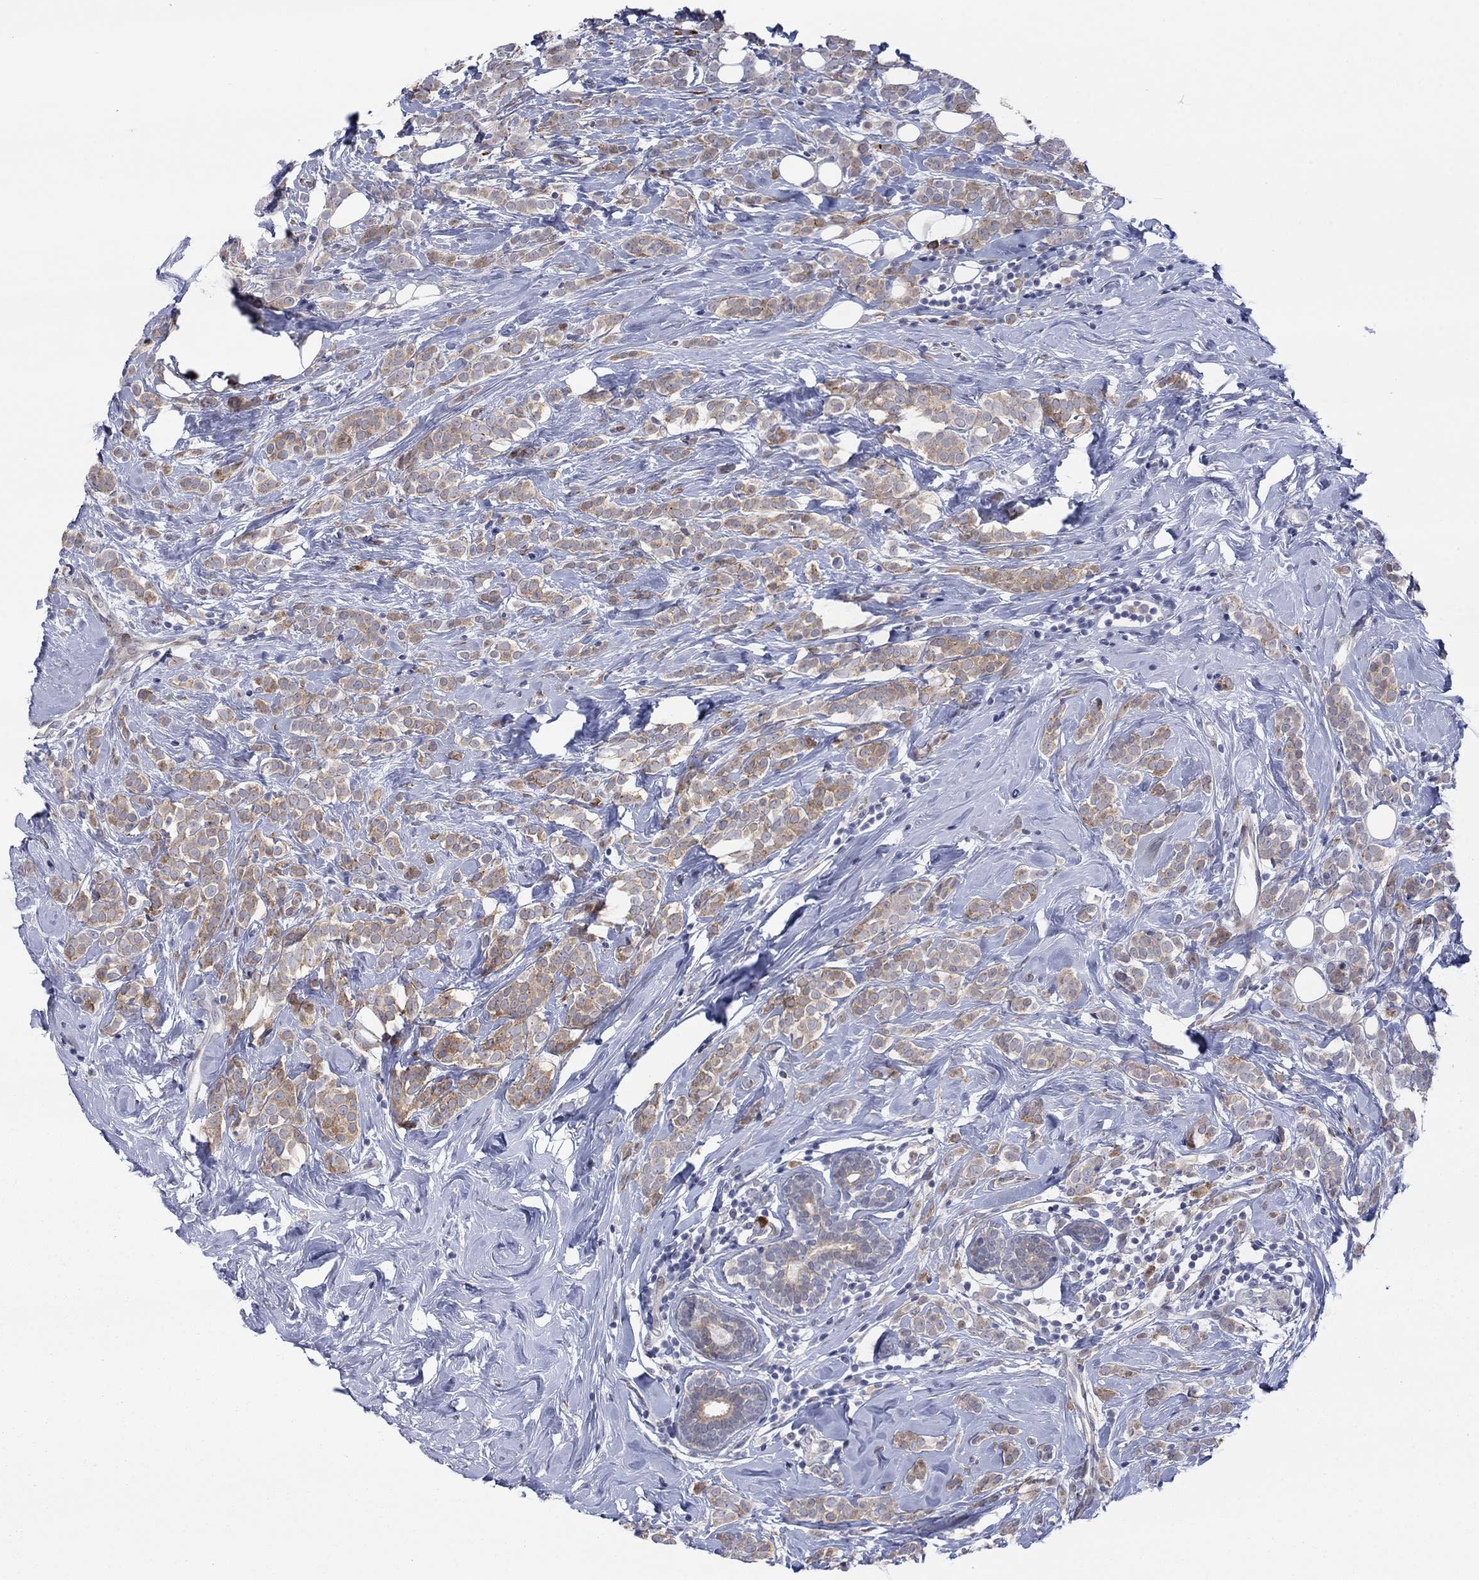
{"staining": {"intensity": "weak", "quantity": ">75%", "location": "cytoplasmic/membranous"}, "tissue": "breast cancer", "cell_type": "Tumor cells", "image_type": "cancer", "snomed": [{"axis": "morphology", "description": "Lobular carcinoma"}, {"axis": "topography", "description": "Breast"}], "caption": "An immunohistochemistry histopathology image of neoplastic tissue is shown. Protein staining in brown highlights weak cytoplasmic/membranous positivity in breast cancer (lobular carcinoma) within tumor cells.", "gene": "TTC21B", "patient": {"sex": "female", "age": 49}}